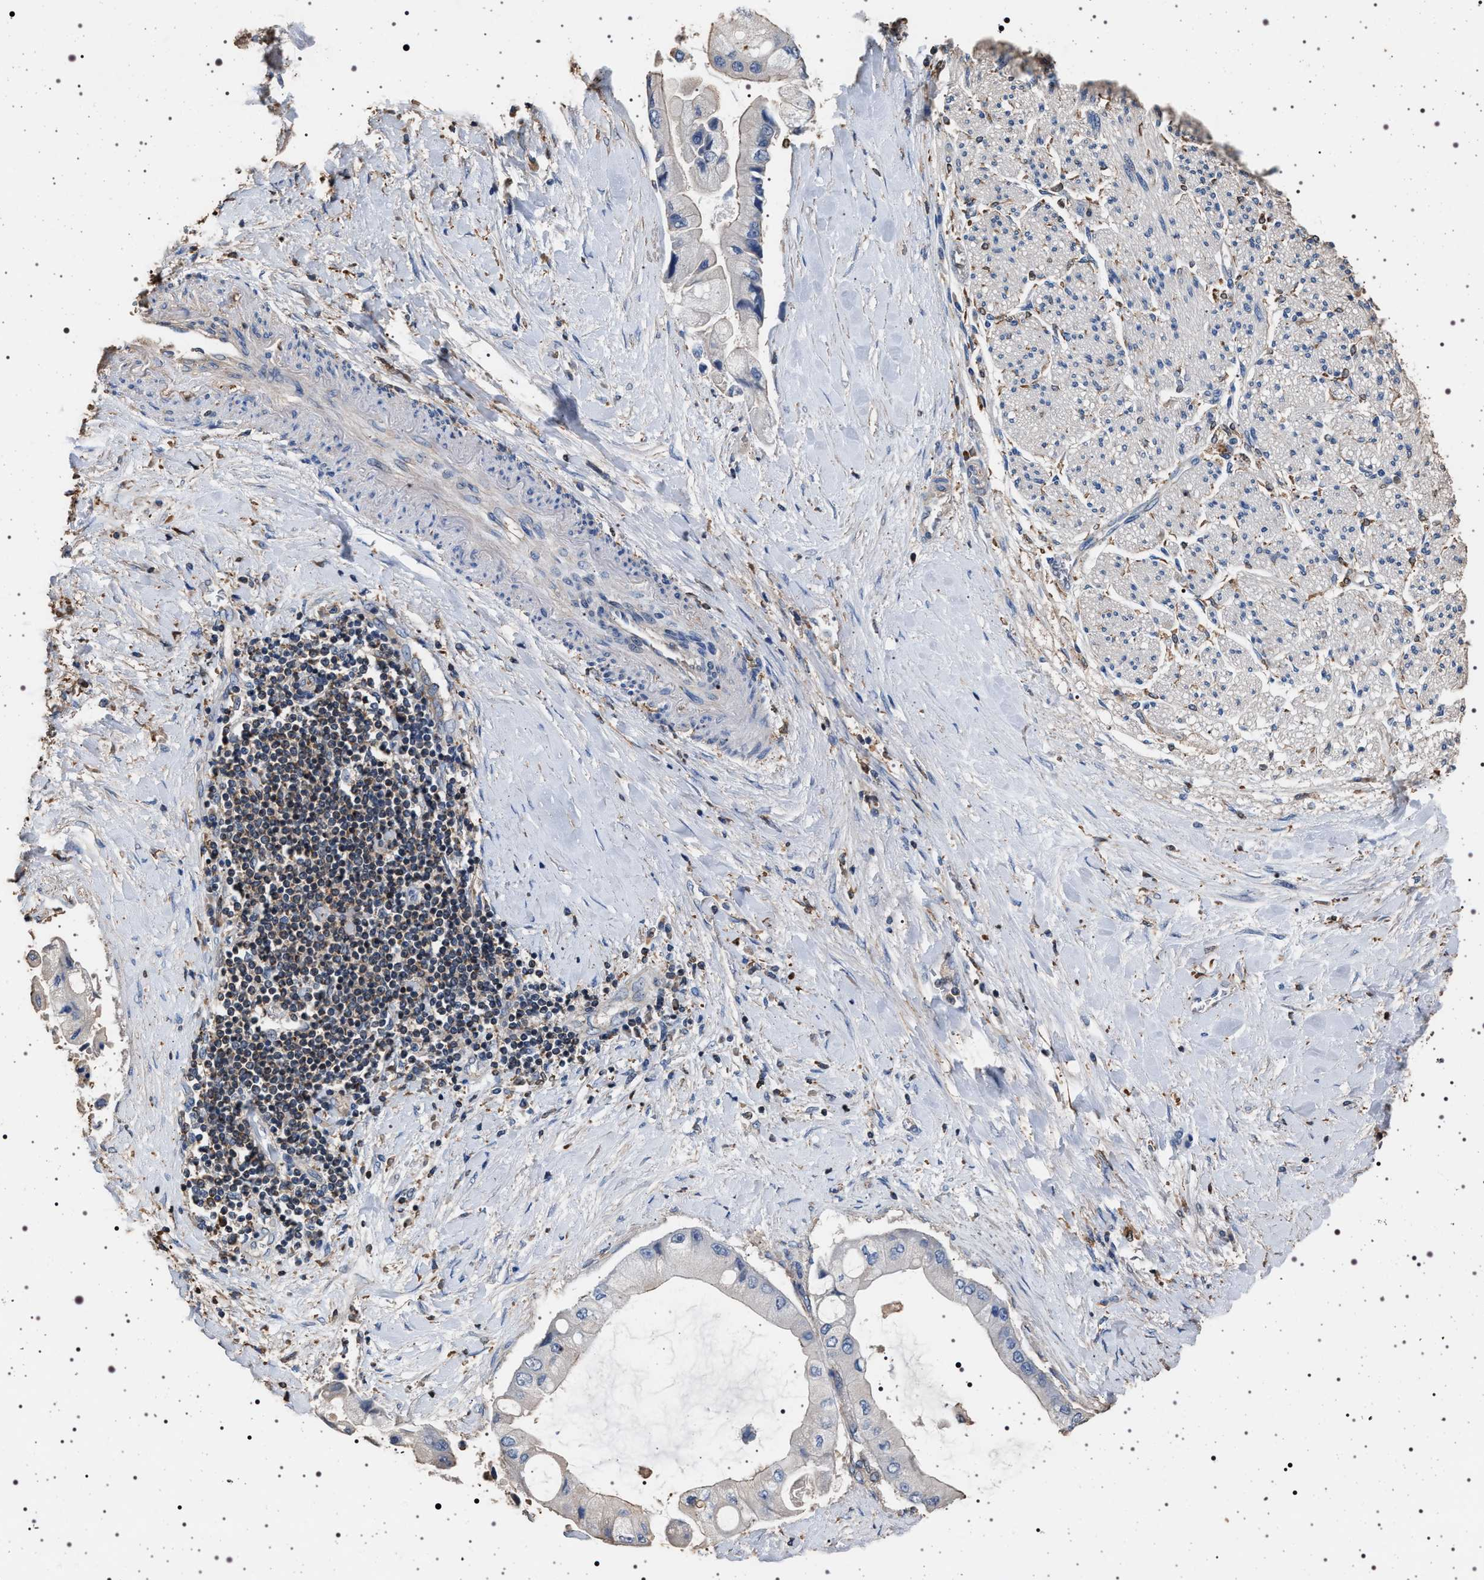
{"staining": {"intensity": "negative", "quantity": "none", "location": "none"}, "tissue": "liver cancer", "cell_type": "Tumor cells", "image_type": "cancer", "snomed": [{"axis": "morphology", "description": "Cholangiocarcinoma"}, {"axis": "topography", "description": "Liver"}], "caption": "This histopathology image is of liver cancer (cholangiocarcinoma) stained with immunohistochemistry (IHC) to label a protein in brown with the nuclei are counter-stained blue. There is no expression in tumor cells.", "gene": "SMAP2", "patient": {"sex": "male", "age": 50}}